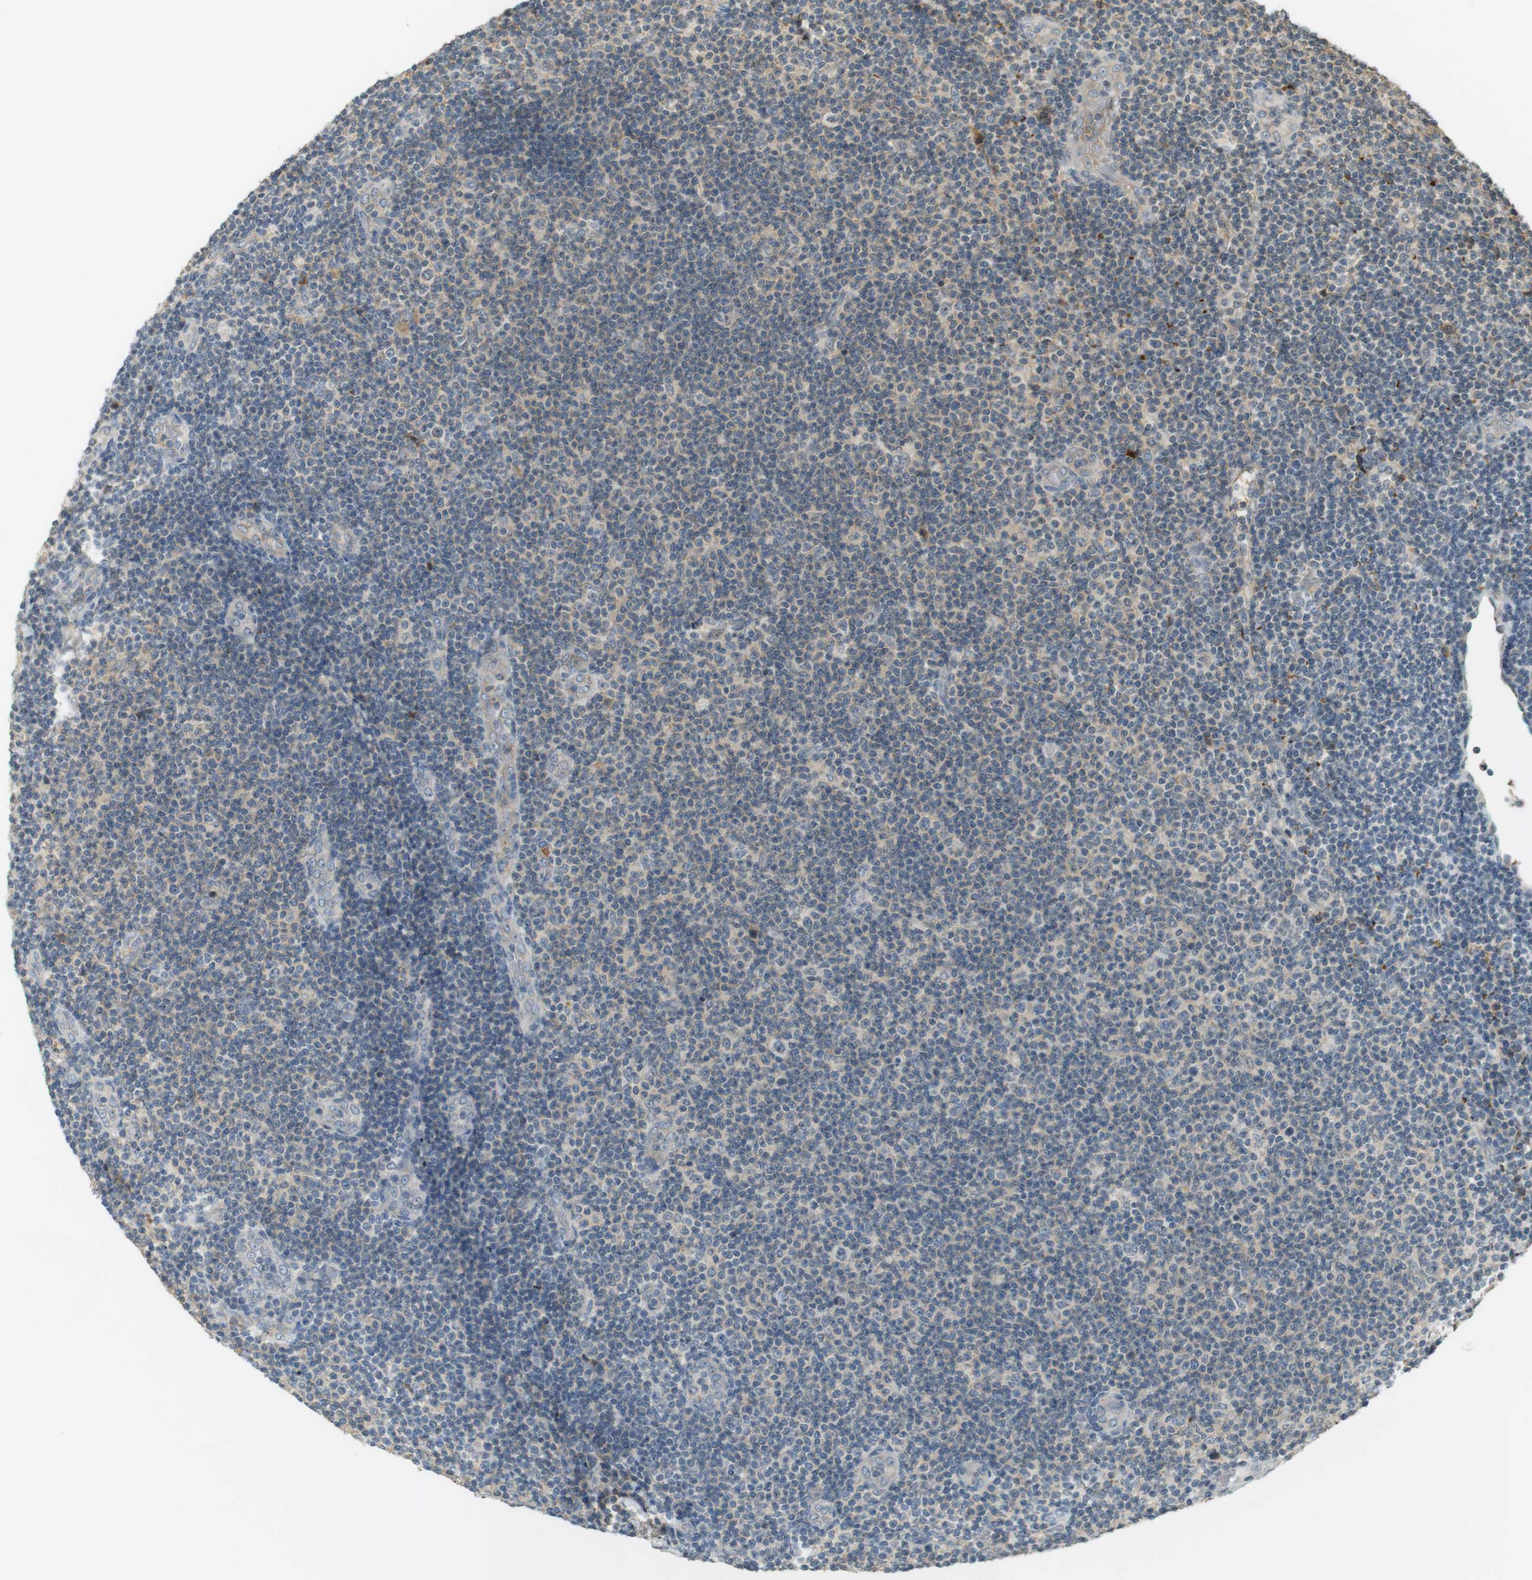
{"staining": {"intensity": "moderate", "quantity": "<25%", "location": "cytoplasmic/membranous"}, "tissue": "lymphoma", "cell_type": "Tumor cells", "image_type": "cancer", "snomed": [{"axis": "morphology", "description": "Malignant lymphoma, non-Hodgkin's type, Low grade"}, {"axis": "topography", "description": "Lymph node"}], "caption": "Protein analysis of lymphoma tissue reveals moderate cytoplasmic/membranous expression in approximately <25% of tumor cells.", "gene": "SRR", "patient": {"sex": "male", "age": 83}}